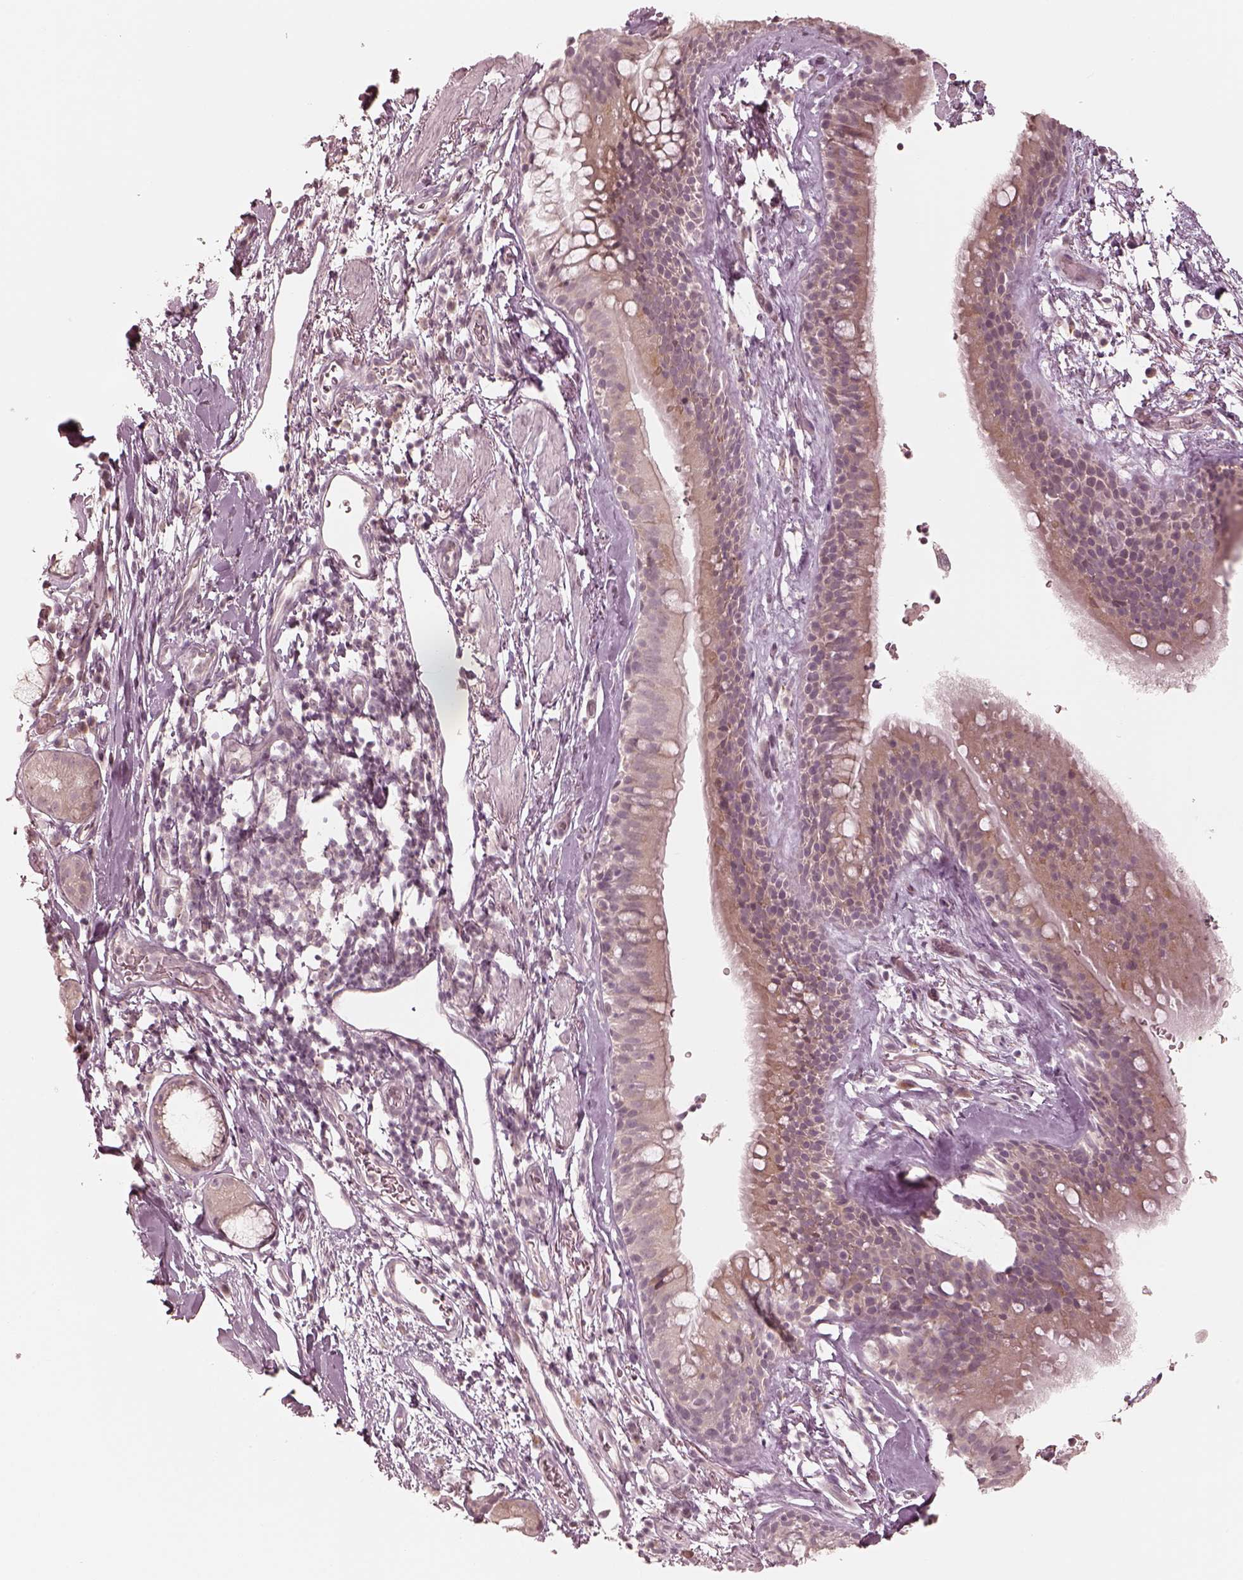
{"staining": {"intensity": "weak", "quantity": "25%-75%", "location": "cytoplasmic/membranous"}, "tissue": "bronchus", "cell_type": "Respiratory epithelial cells", "image_type": "normal", "snomed": [{"axis": "morphology", "description": "Normal tissue, NOS"}, {"axis": "topography", "description": "Cartilage tissue"}, {"axis": "topography", "description": "Bronchus"}], "caption": "Human bronchus stained with a brown dye displays weak cytoplasmic/membranous positive positivity in approximately 25%-75% of respiratory epithelial cells.", "gene": "ACACB", "patient": {"sex": "male", "age": 58}}